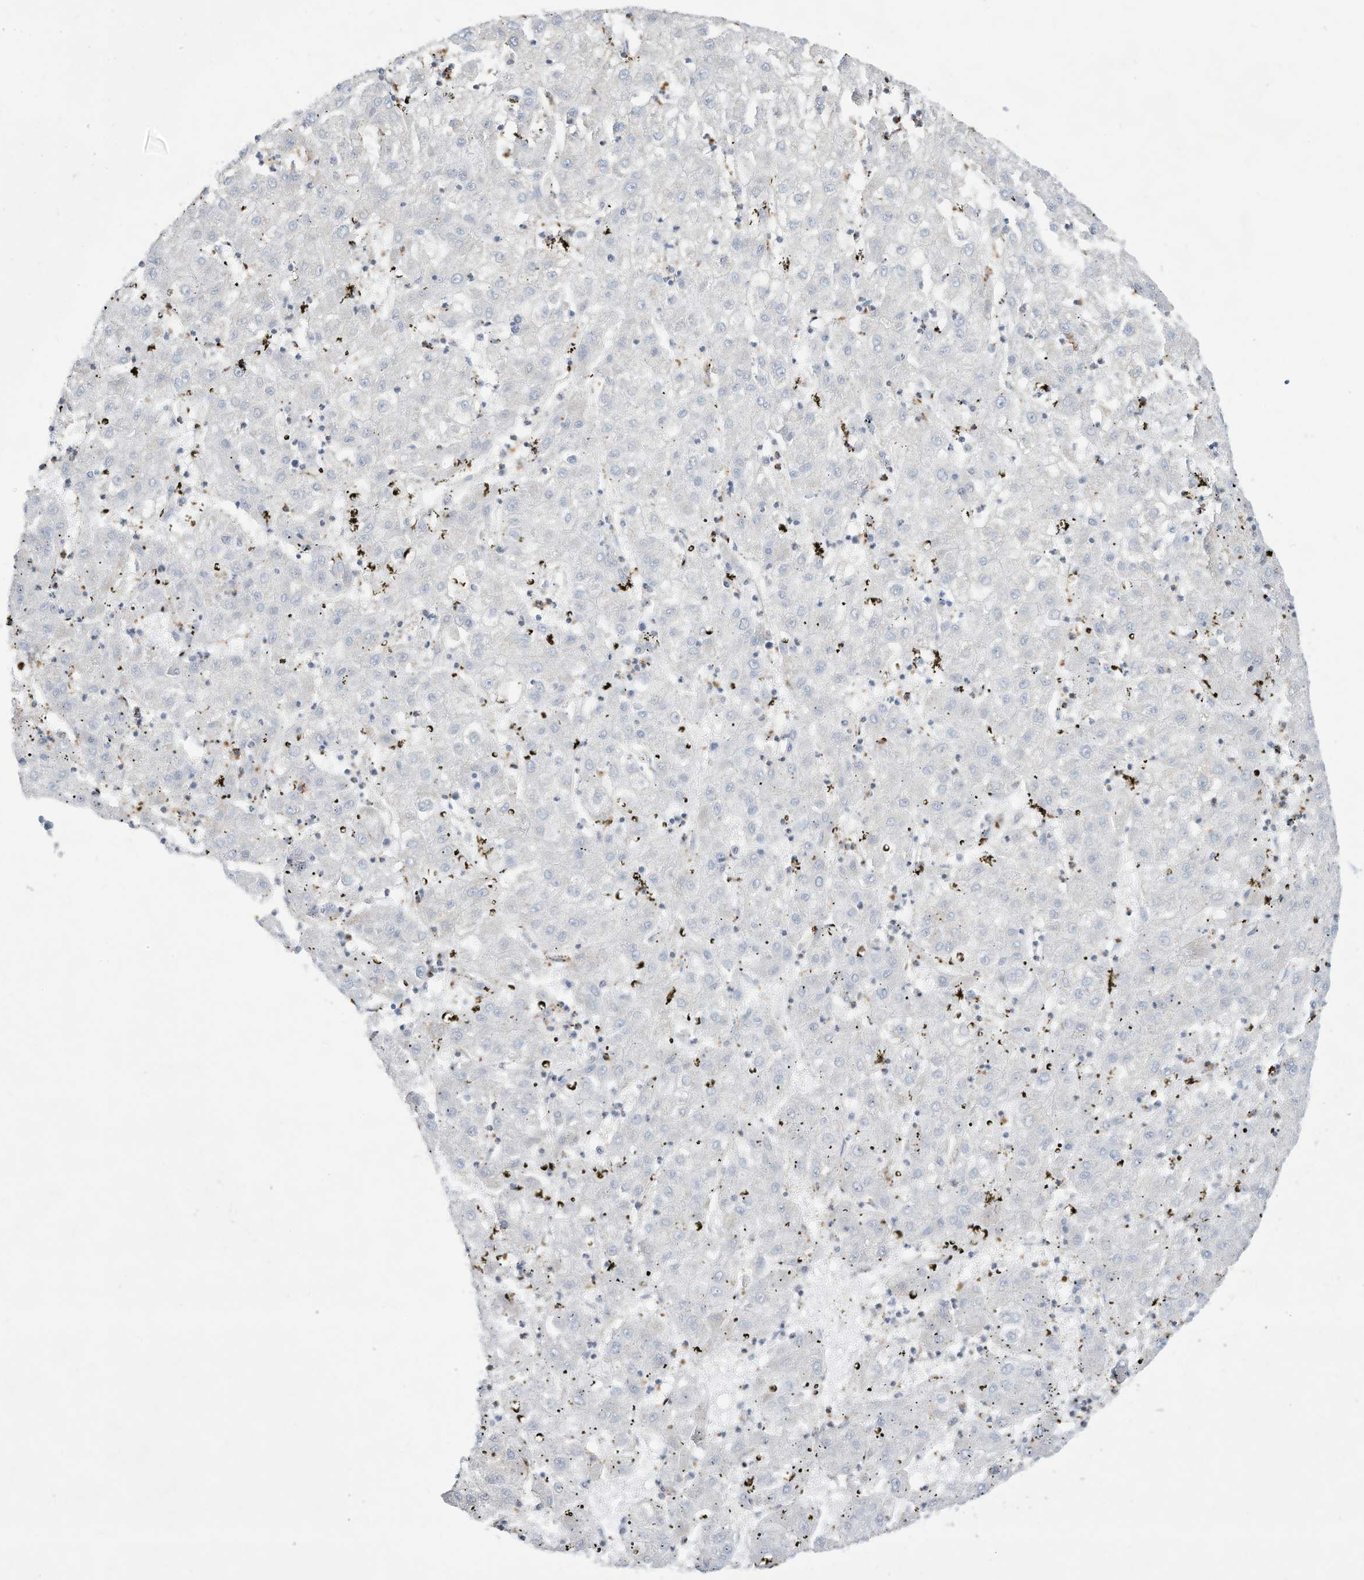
{"staining": {"intensity": "negative", "quantity": "none", "location": "none"}, "tissue": "liver cancer", "cell_type": "Tumor cells", "image_type": "cancer", "snomed": [{"axis": "morphology", "description": "Carcinoma, Hepatocellular, NOS"}, {"axis": "topography", "description": "Liver"}], "caption": "The micrograph shows no significant staining in tumor cells of liver cancer.", "gene": "THNSL2", "patient": {"sex": "male", "age": 72}}